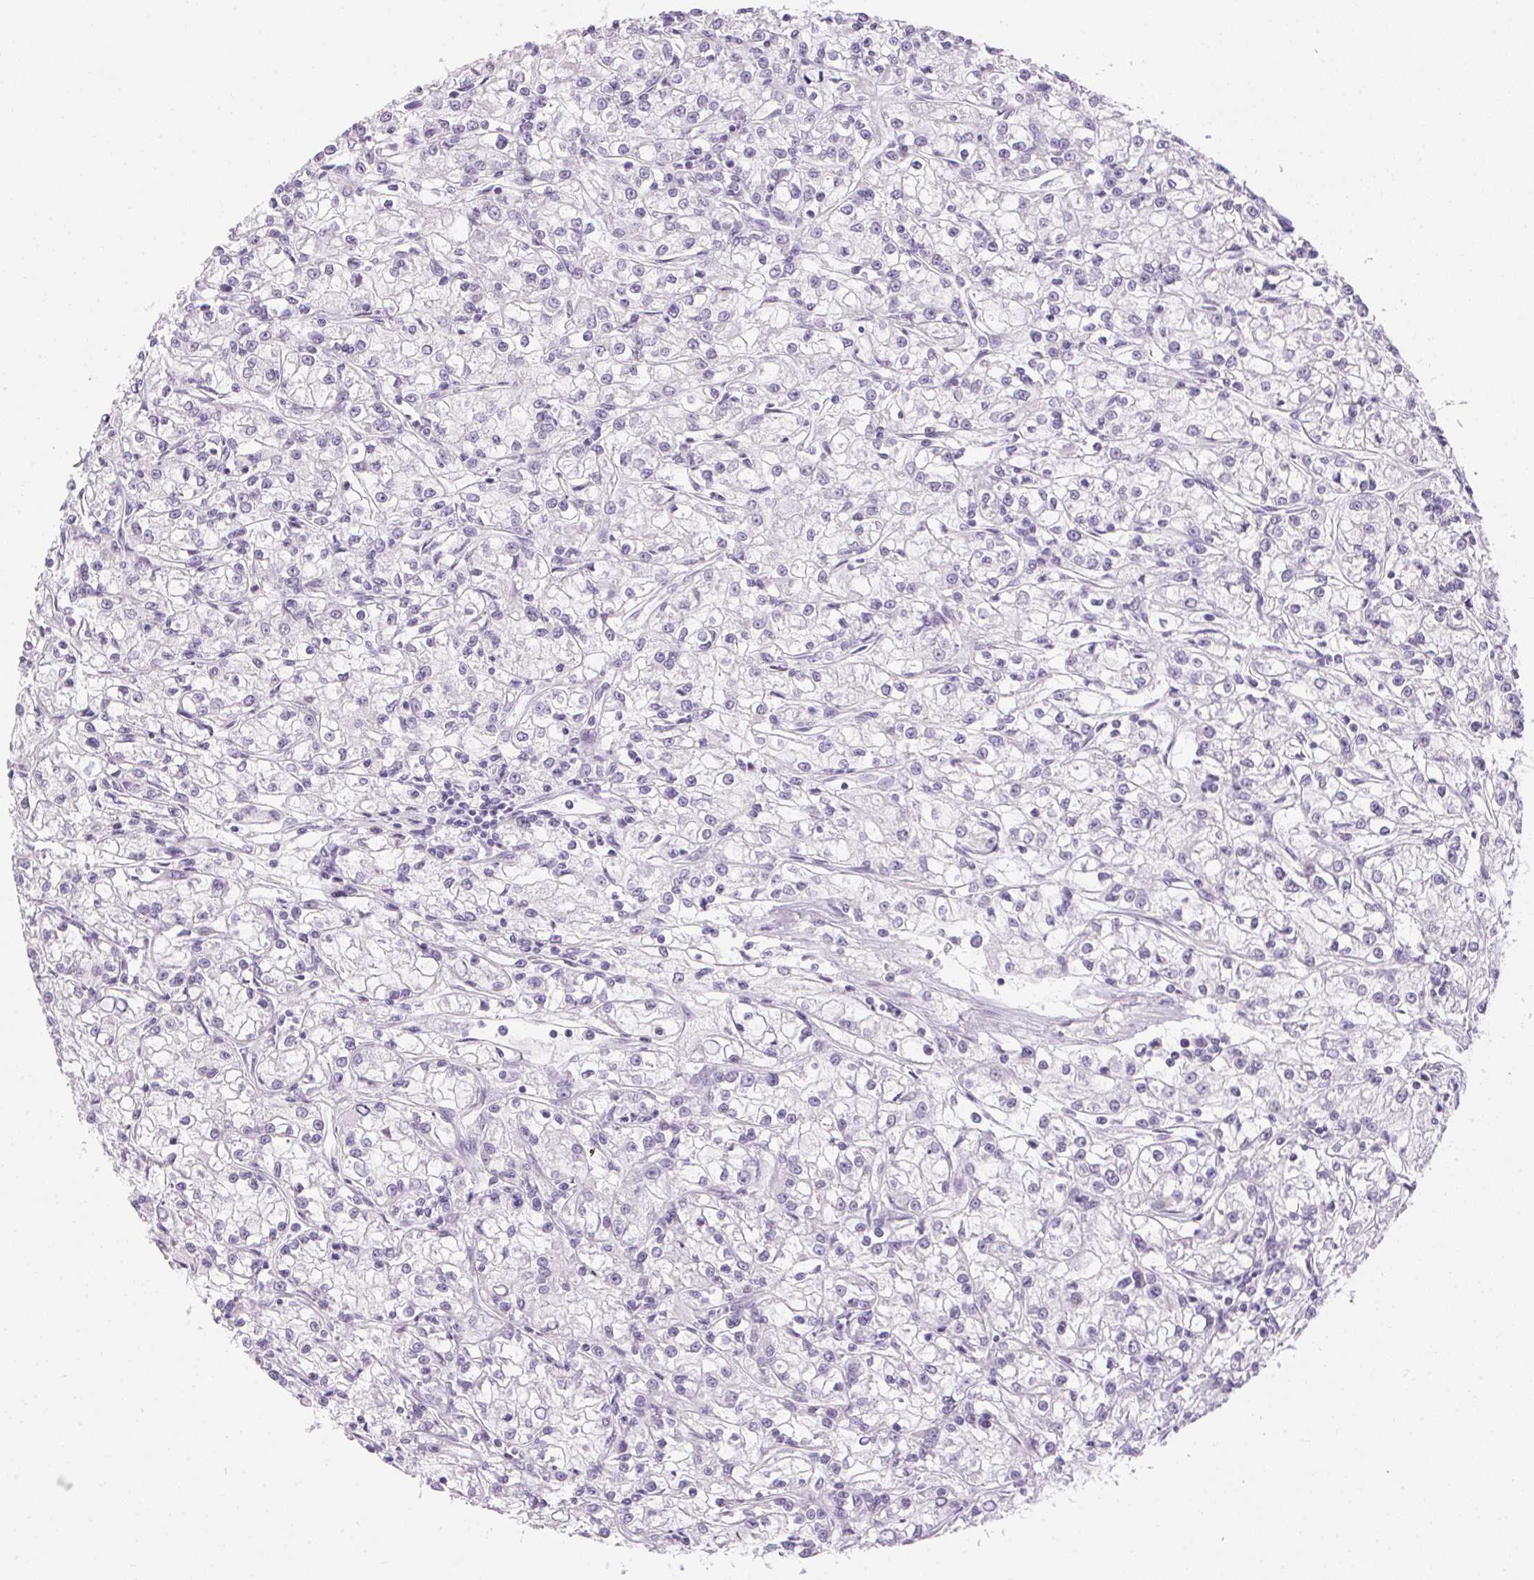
{"staining": {"intensity": "negative", "quantity": "none", "location": "none"}, "tissue": "renal cancer", "cell_type": "Tumor cells", "image_type": "cancer", "snomed": [{"axis": "morphology", "description": "Adenocarcinoma, NOS"}, {"axis": "topography", "description": "Kidney"}], "caption": "Tumor cells are negative for brown protein staining in adenocarcinoma (renal).", "gene": "CADPS", "patient": {"sex": "female", "age": 59}}